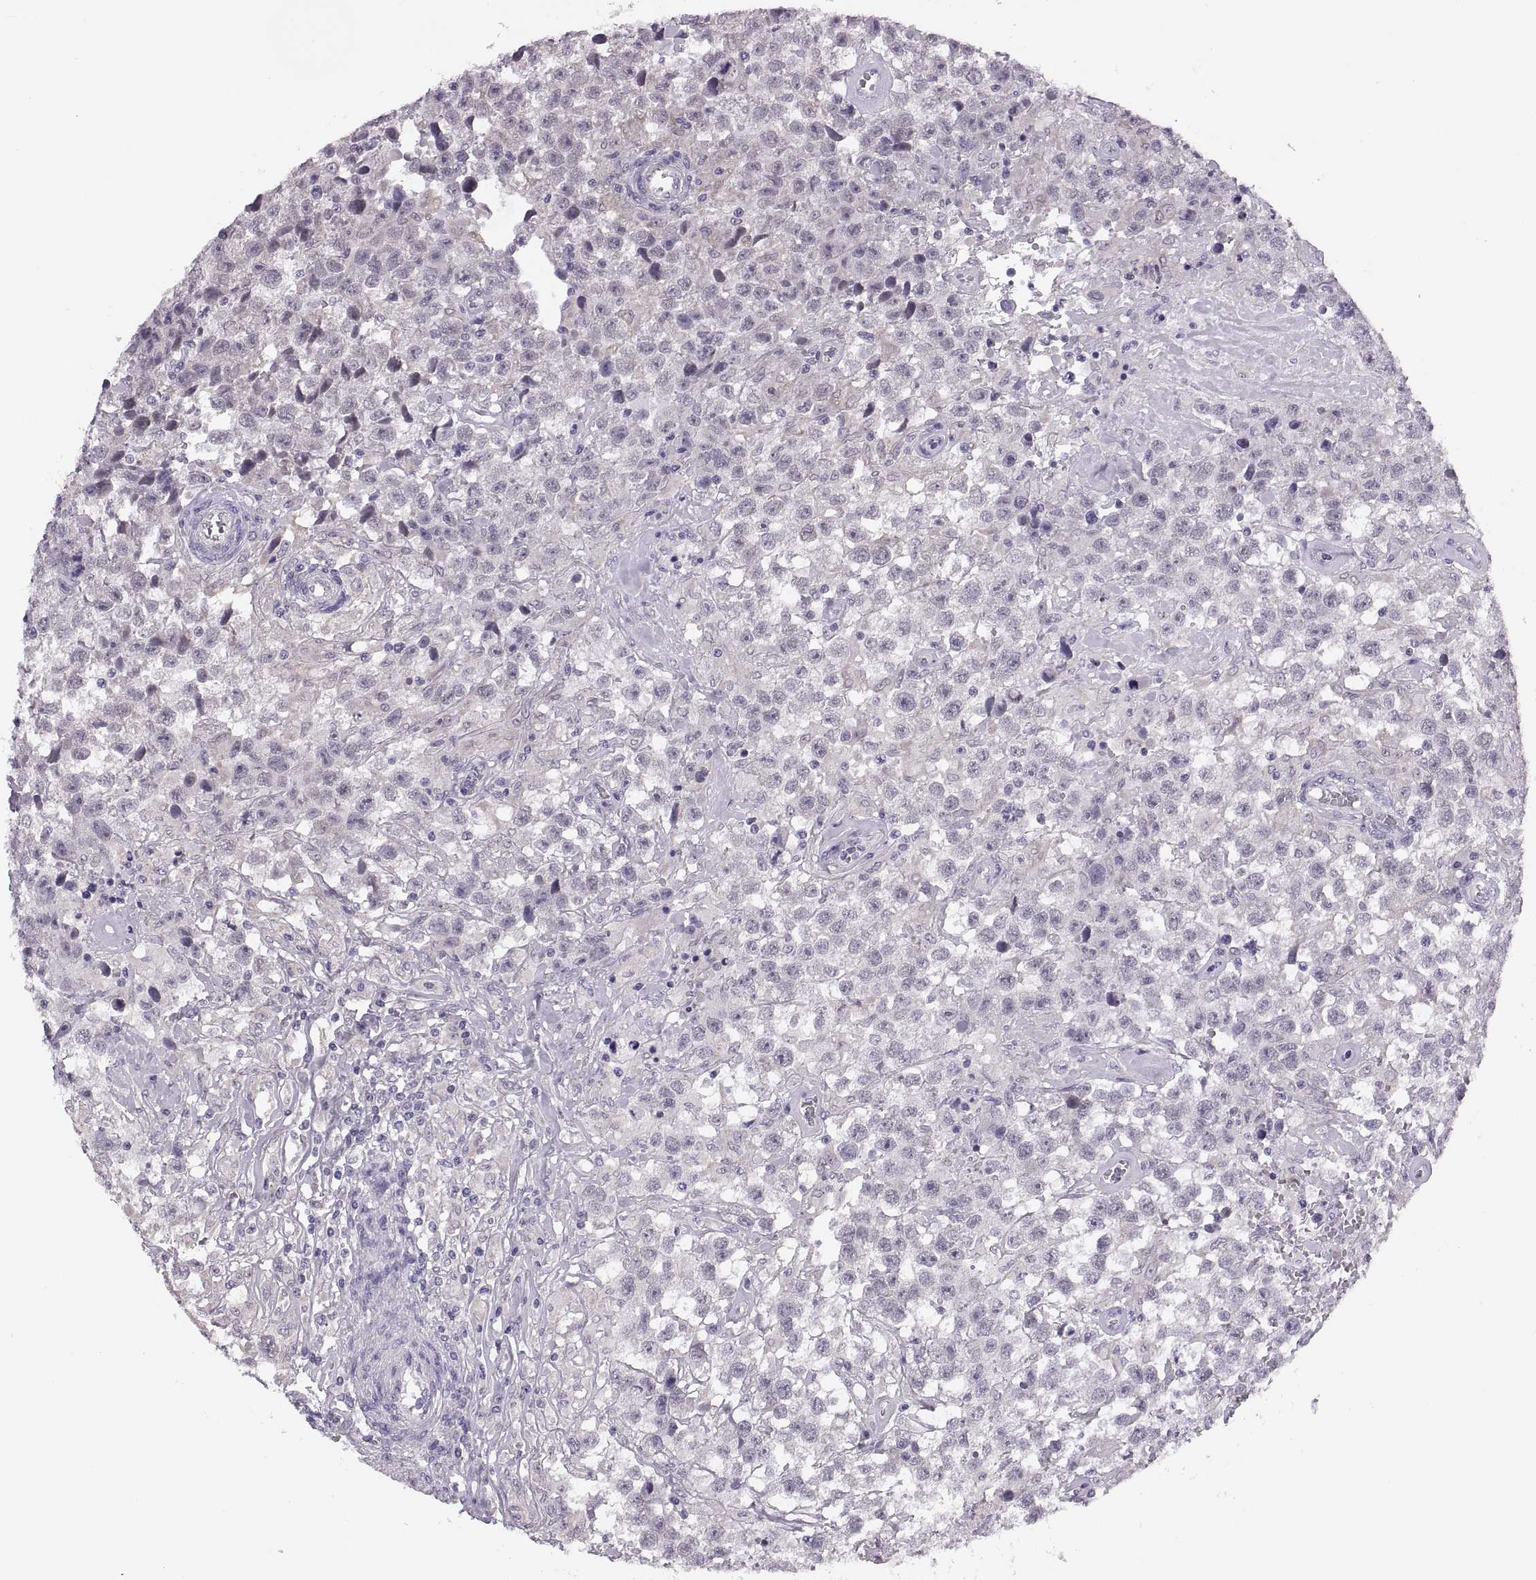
{"staining": {"intensity": "negative", "quantity": "none", "location": "none"}, "tissue": "testis cancer", "cell_type": "Tumor cells", "image_type": "cancer", "snomed": [{"axis": "morphology", "description": "Seminoma, NOS"}, {"axis": "topography", "description": "Testis"}], "caption": "Immunohistochemical staining of testis cancer (seminoma) exhibits no significant staining in tumor cells.", "gene": "ADH6", "patient": {"sex": "male", "age": 43}}